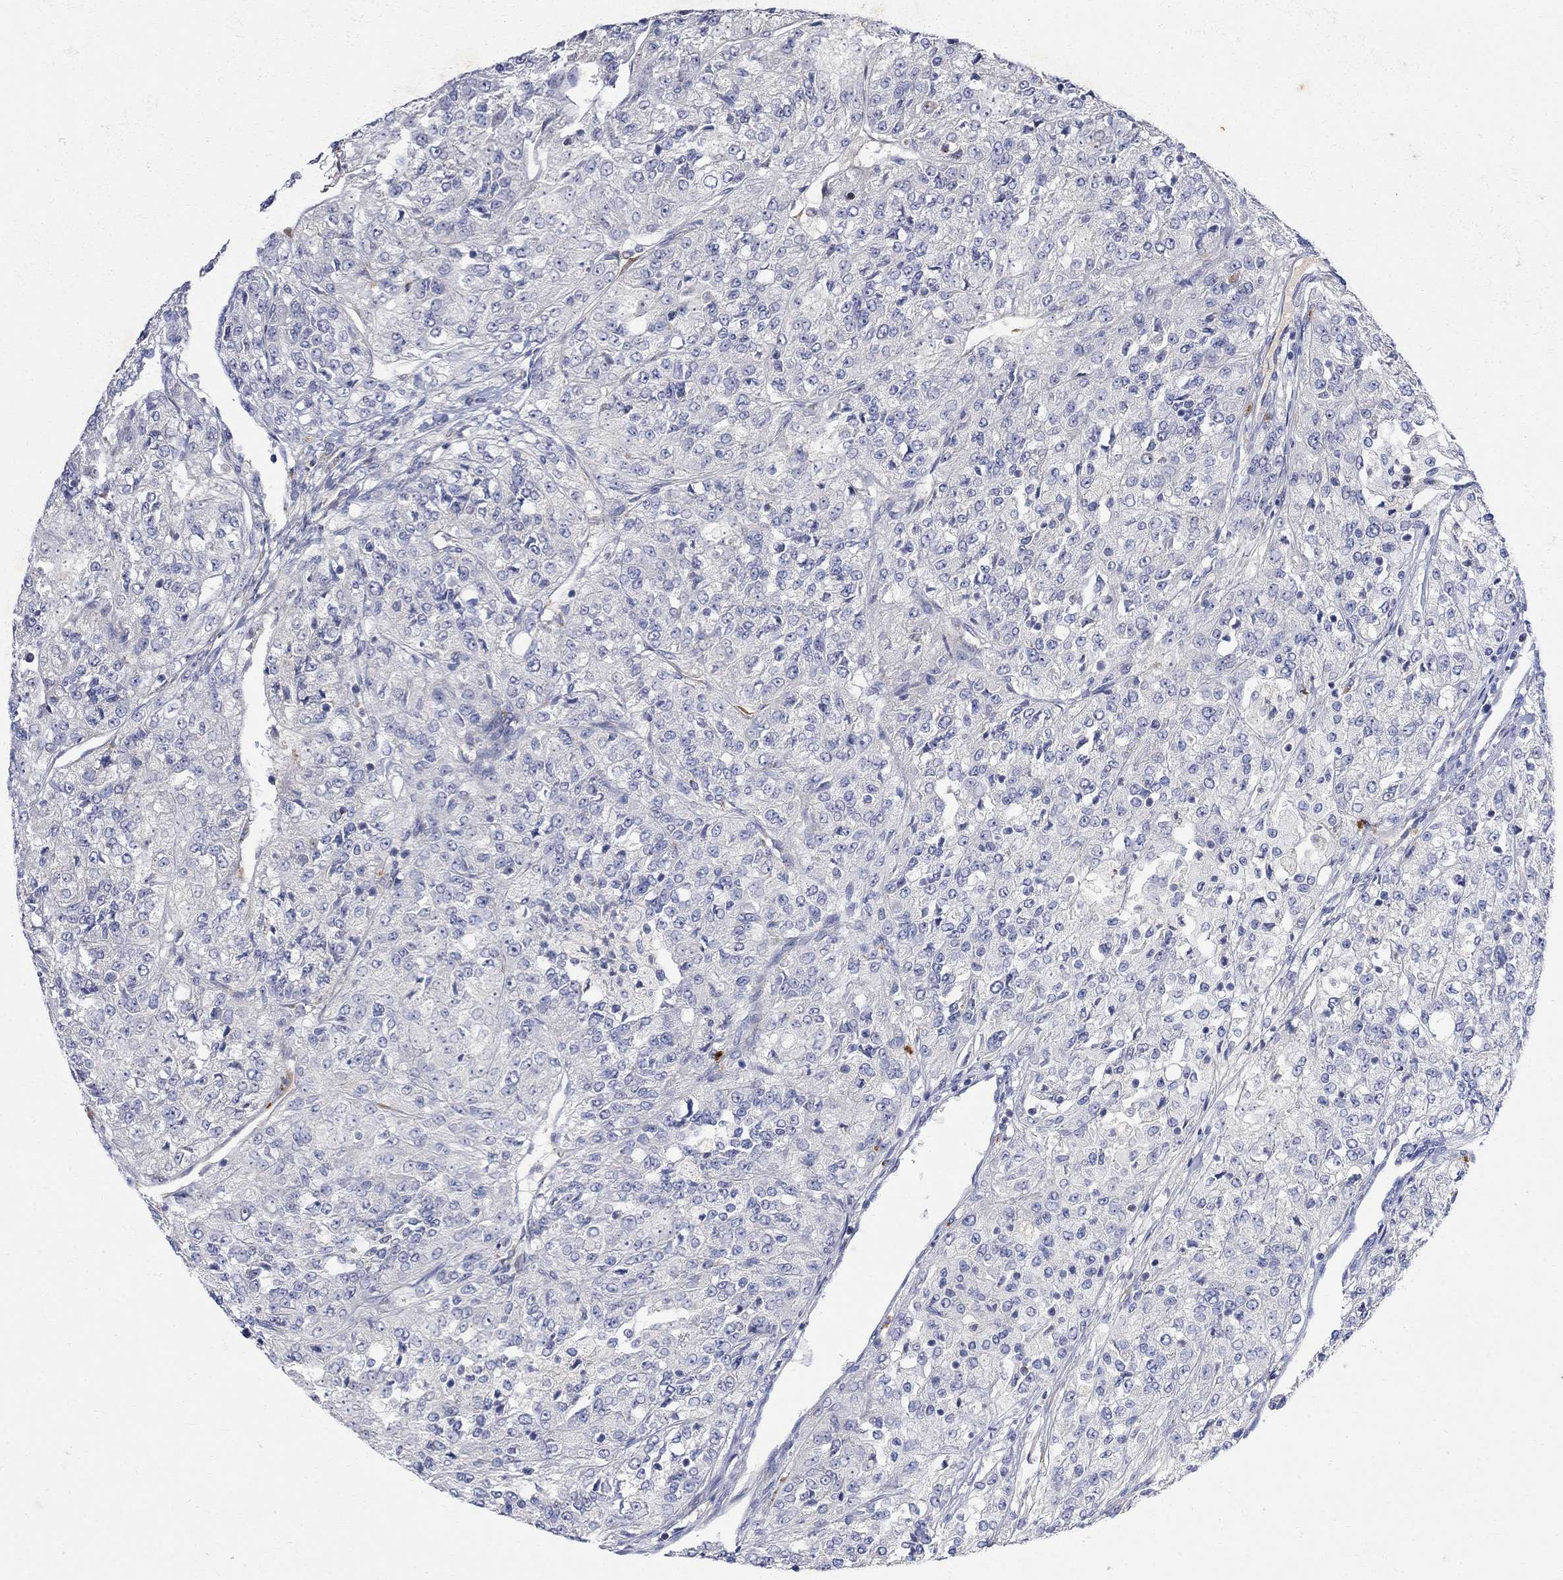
{"staining": {"intensity": "negative", "quantity": "none", "location": "none"}, "tissue": "renal cancer", "cell_type": "Tumor cells", "image_type": "cancer", "snomed": [{"axis": "morphology", "description": "Adenocarcinoma, NOS"}, {"axis": "topography", "description": "Kidney"}], "caption": "The immunohistochemistry histopathology image has no significant staining in tumor cells of renal cancer tissue.", "gene": "FNDC5", "patient": {"sex": "female", "age": 63}}